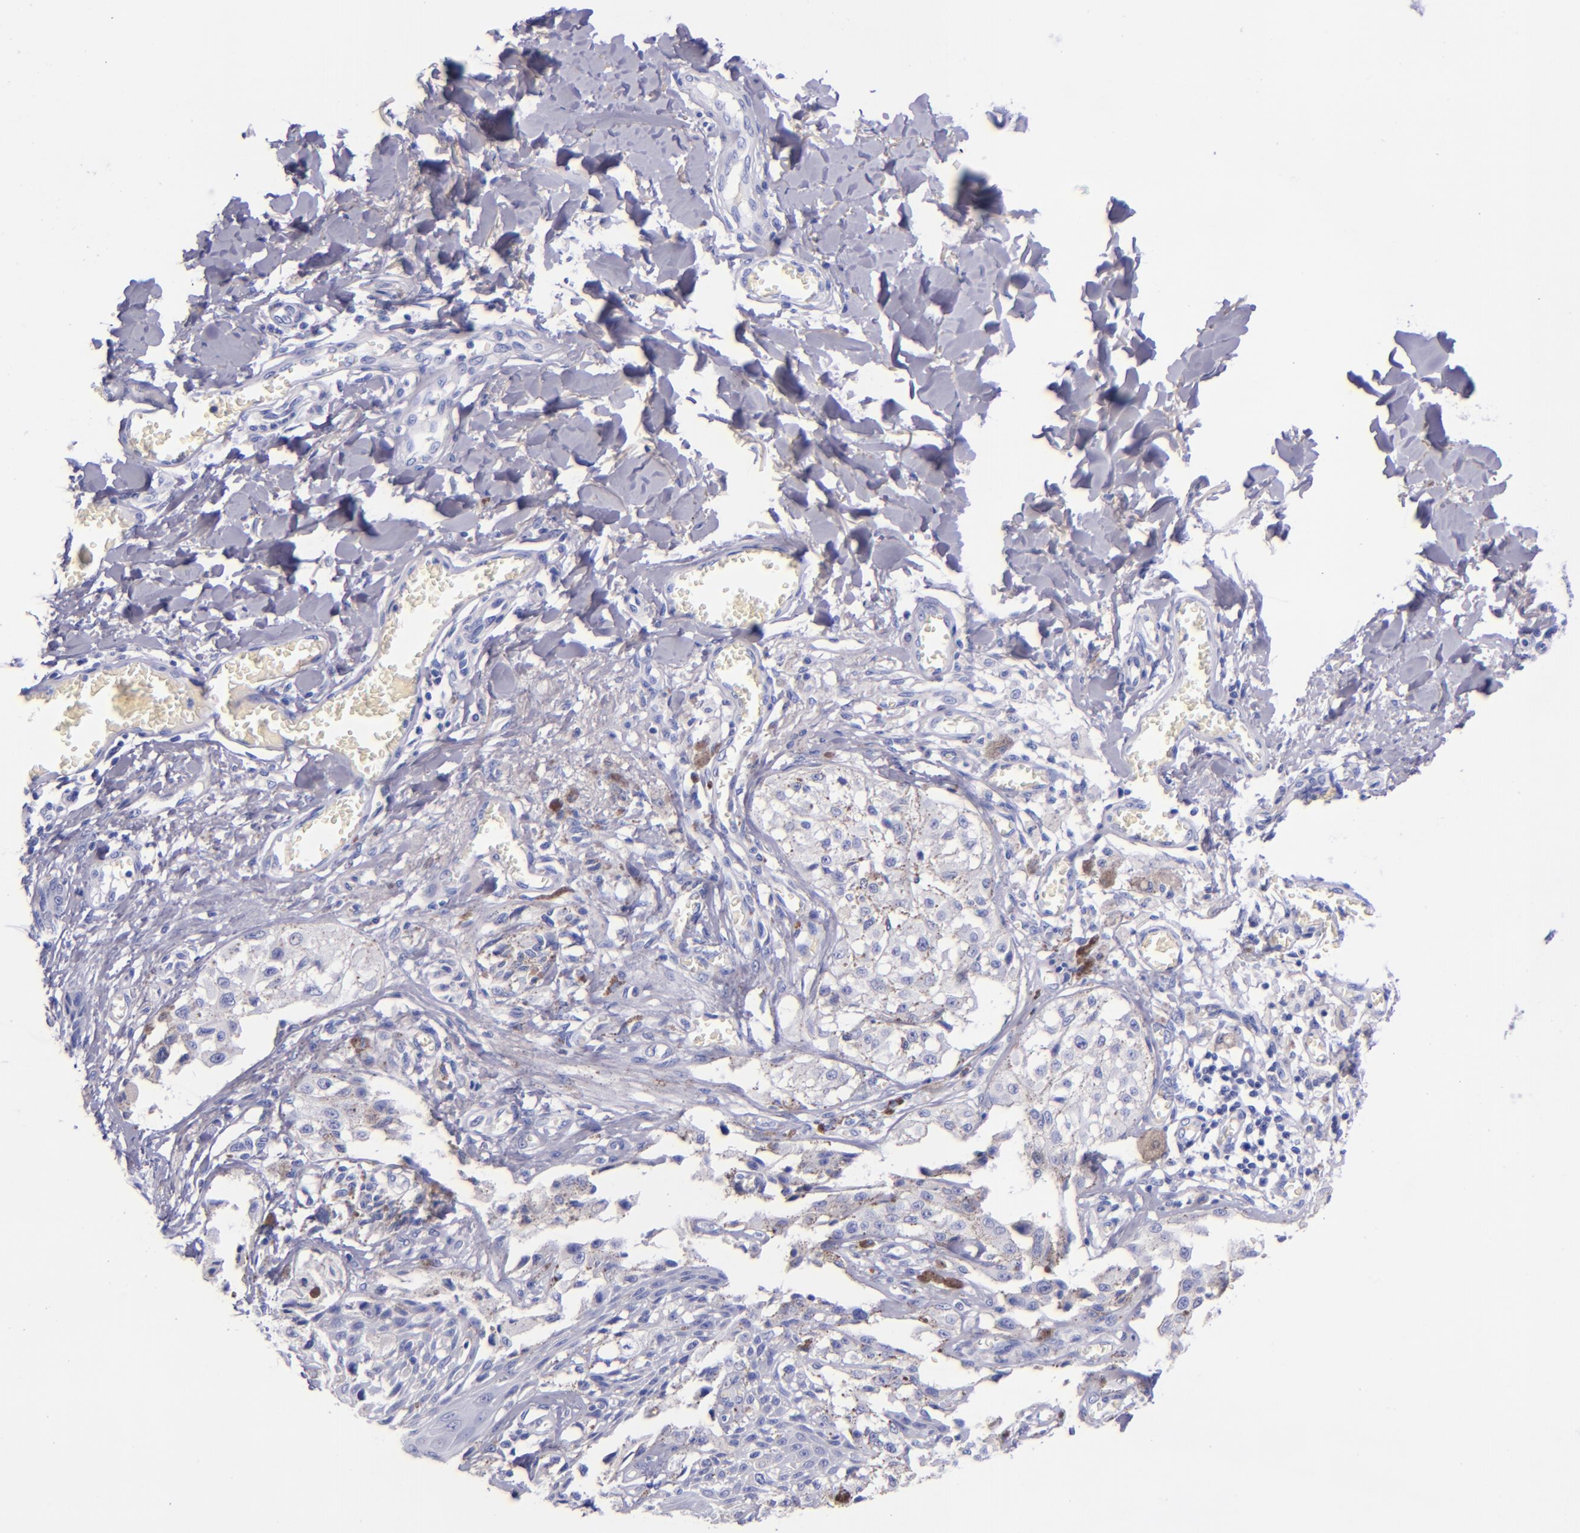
{"staining": {"intensity": "negative", "quantity": "none", "location": "none"}, "tissue": "melanoma", "cell_type": "Tumor cells", "image_type": "cancer", "snomed": [{"axis": "morphology", "description": "Malignant melanoma, NOS"}, {"axis": "topography", "description": "Skin"}], "caption": "A high-resolution micrograph shows immunohistochemistry (IHC) staining of malignant melanoma, which displays no significant staining in tumor cells.", "gene": "LAG3", "patient": {"sex": "female", "age": 82}}